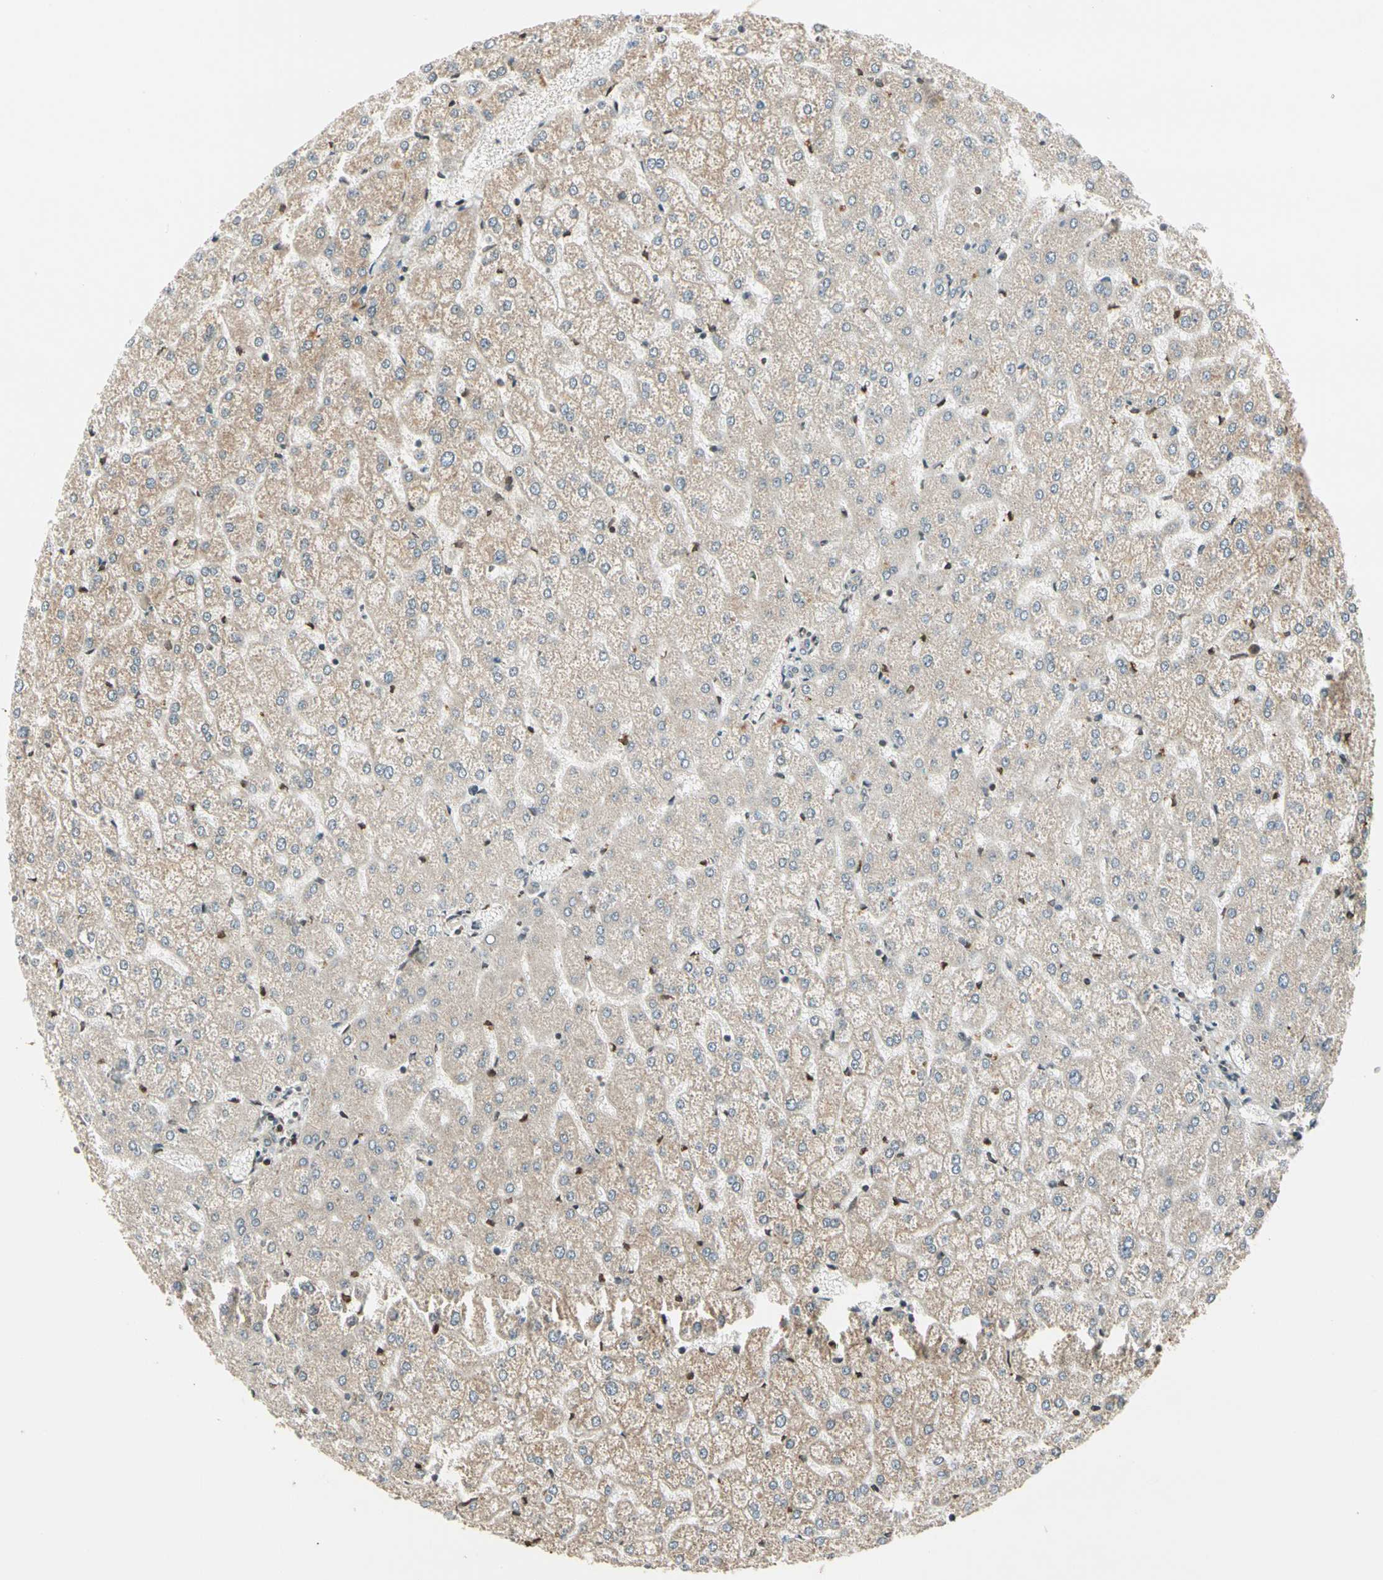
{"staining": {"intensity": "weak", "quantity": "<25%", "location": "cytoplasmic/membranous"}, "tissue": "liver", "cell_type": "Cholangiocytes", "image_type": "normal", "snomed": [{"axis": "morphology", "description": "Normal tissue, NOS"}, {"axis": "topography", "description": "Liver"}], "caption": "The histopathology image demonstrates no staining of cholangiocytes in benign liver.", "gene": "TRIO", "patient": {"sex": "female", "age": 32}}